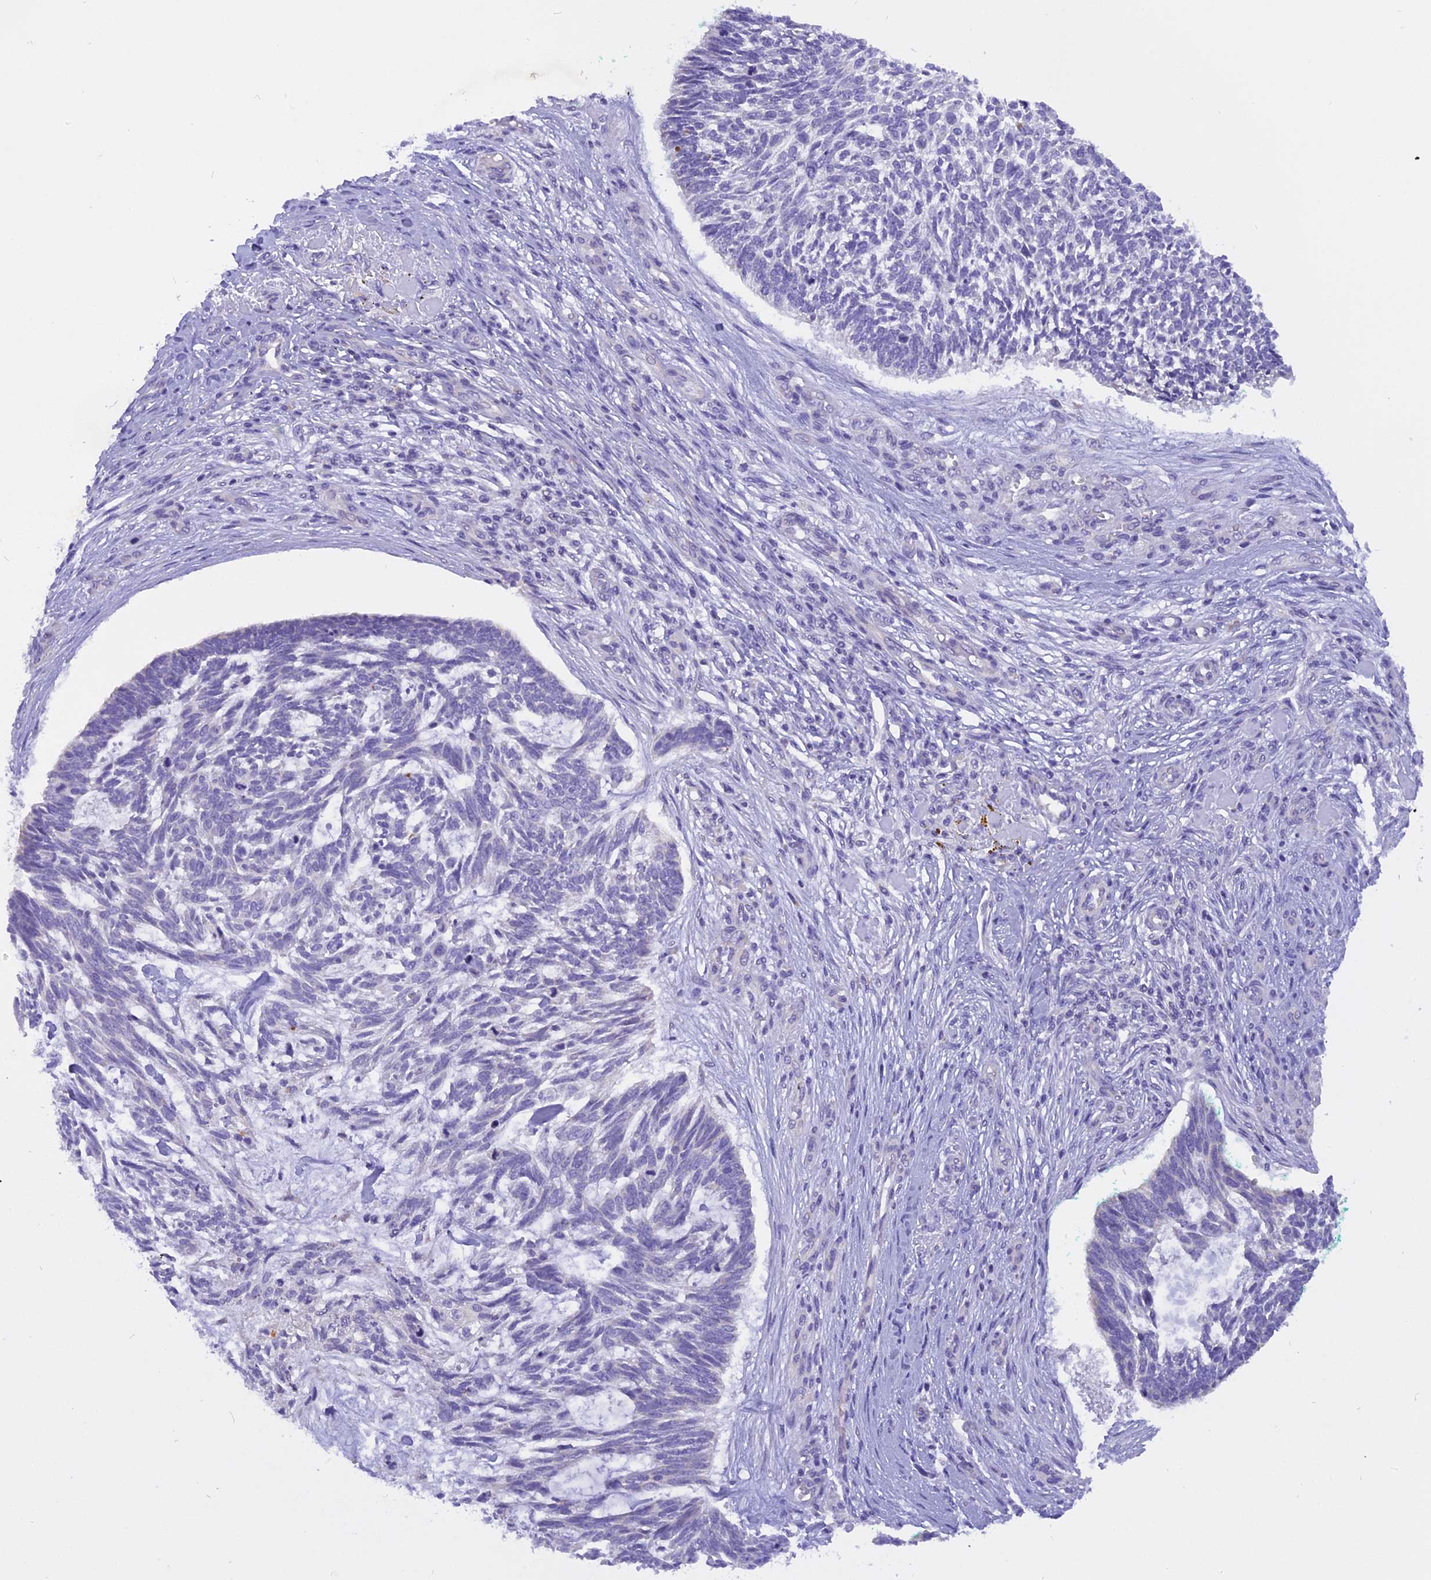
{"staining": {"intensity": "negative", "quantity": "none", "location": "none"}, "tissue": "skin cancer", "cell_type": "Tumor cells", "image_type": "cancer", "snomed": [{"axis": "morphology", "description": "Basal cell carcinoma"}, {"axis": "topography", "description": "Skin"}], "caption": "DAB immunohistochemical staining of skin cancer demonstrates no significant expression in tumor cells. Nuclei are stained in blue.", "gene": "TRIM3", "patient": {"sex": "male", "age": 88}}